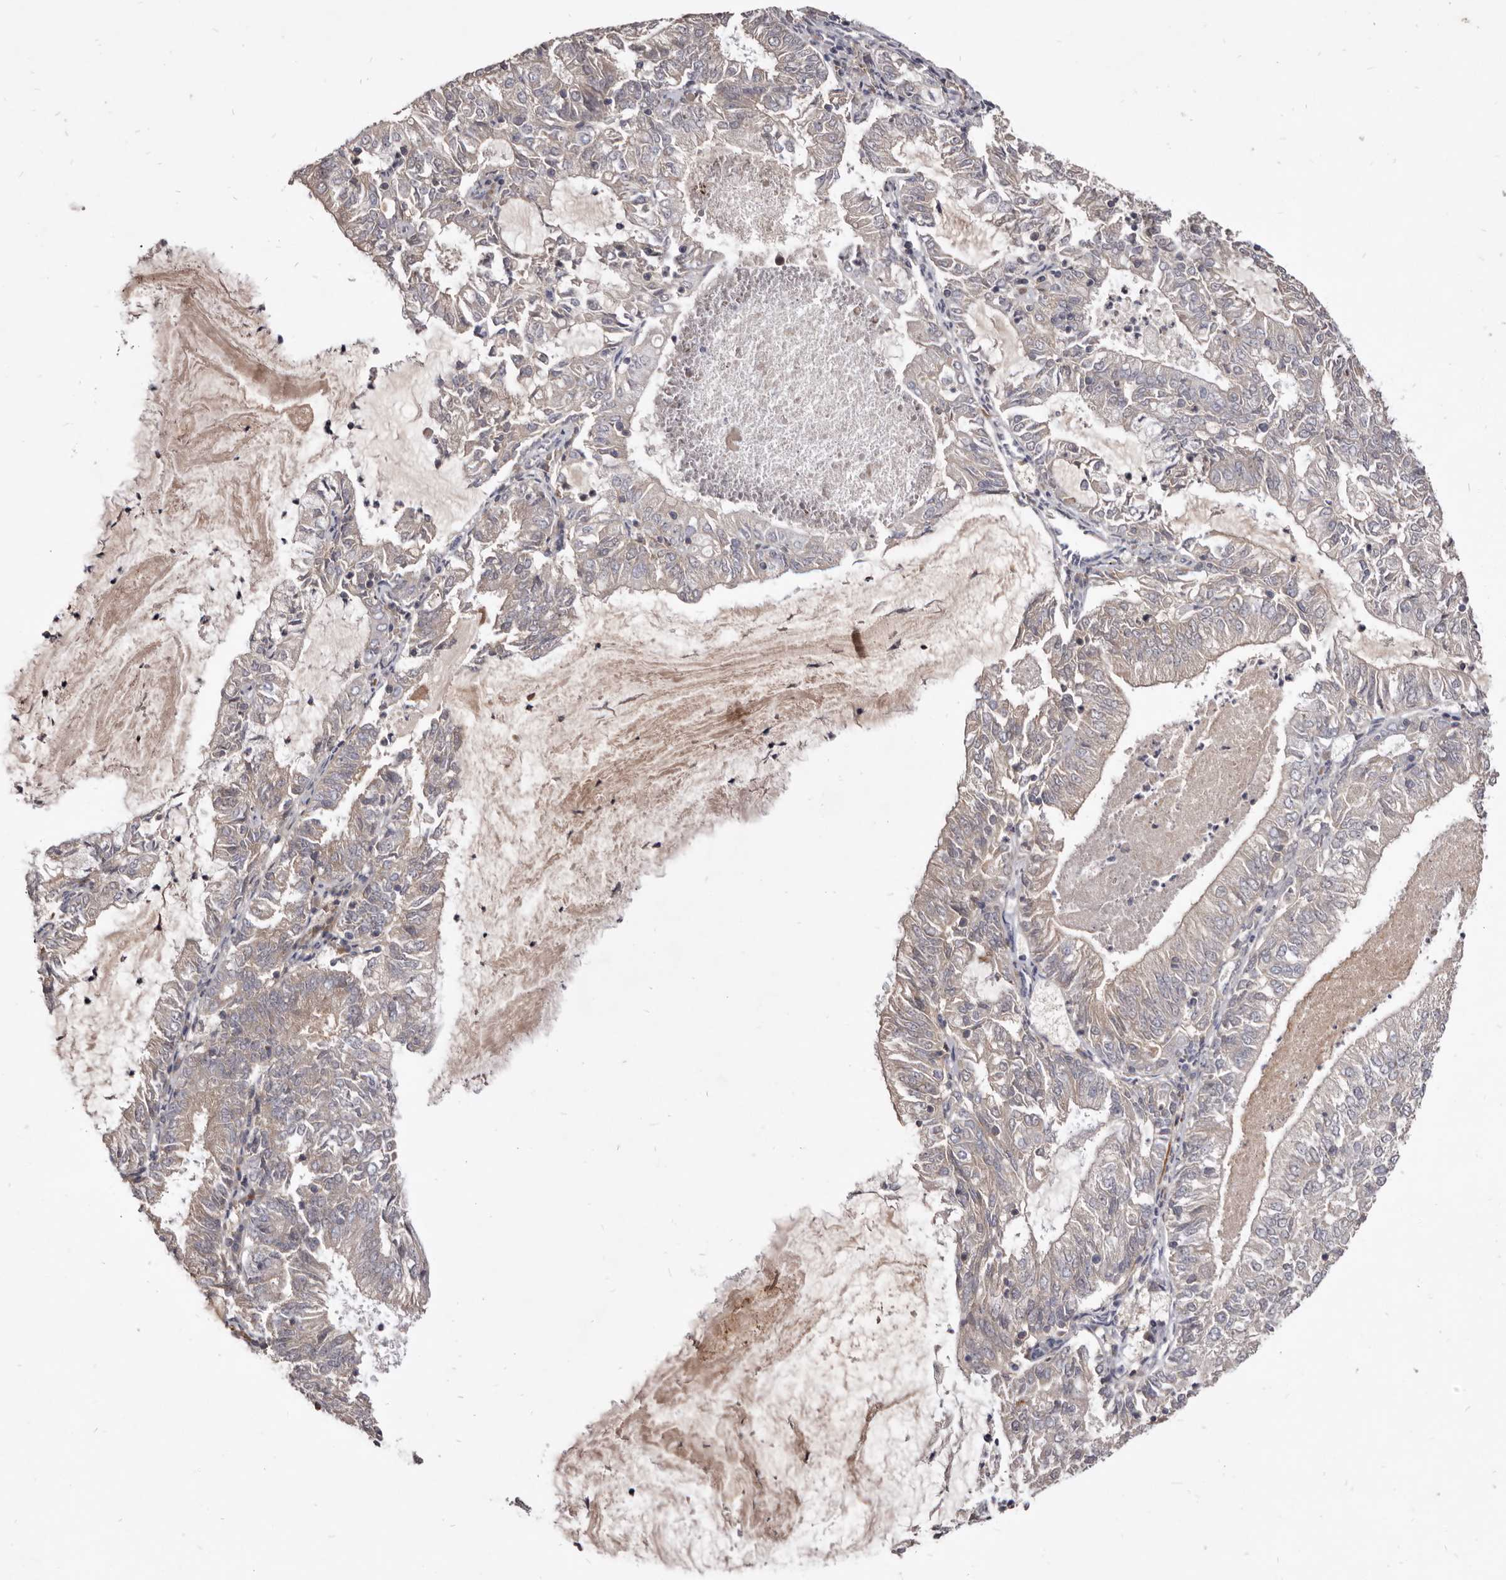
{"staining": {"intensity": "negative", "quantity": "none", "location": "none"}, "tissue": "endometrial cancer", "cell_type": "Tumor cells", "image_type": "cancer", "snomed": [{"axis": "morphology", "description": "Adenocarcinoma, NOS"}, {"axis": "topography", "description": "Endometrium"}], "caption": "Micrograph shows no significant protein staining in tumor cells of endometrial adenocarcinoma.", "gene": "FAS", "patient": {"sex": "female", "age": 57}}